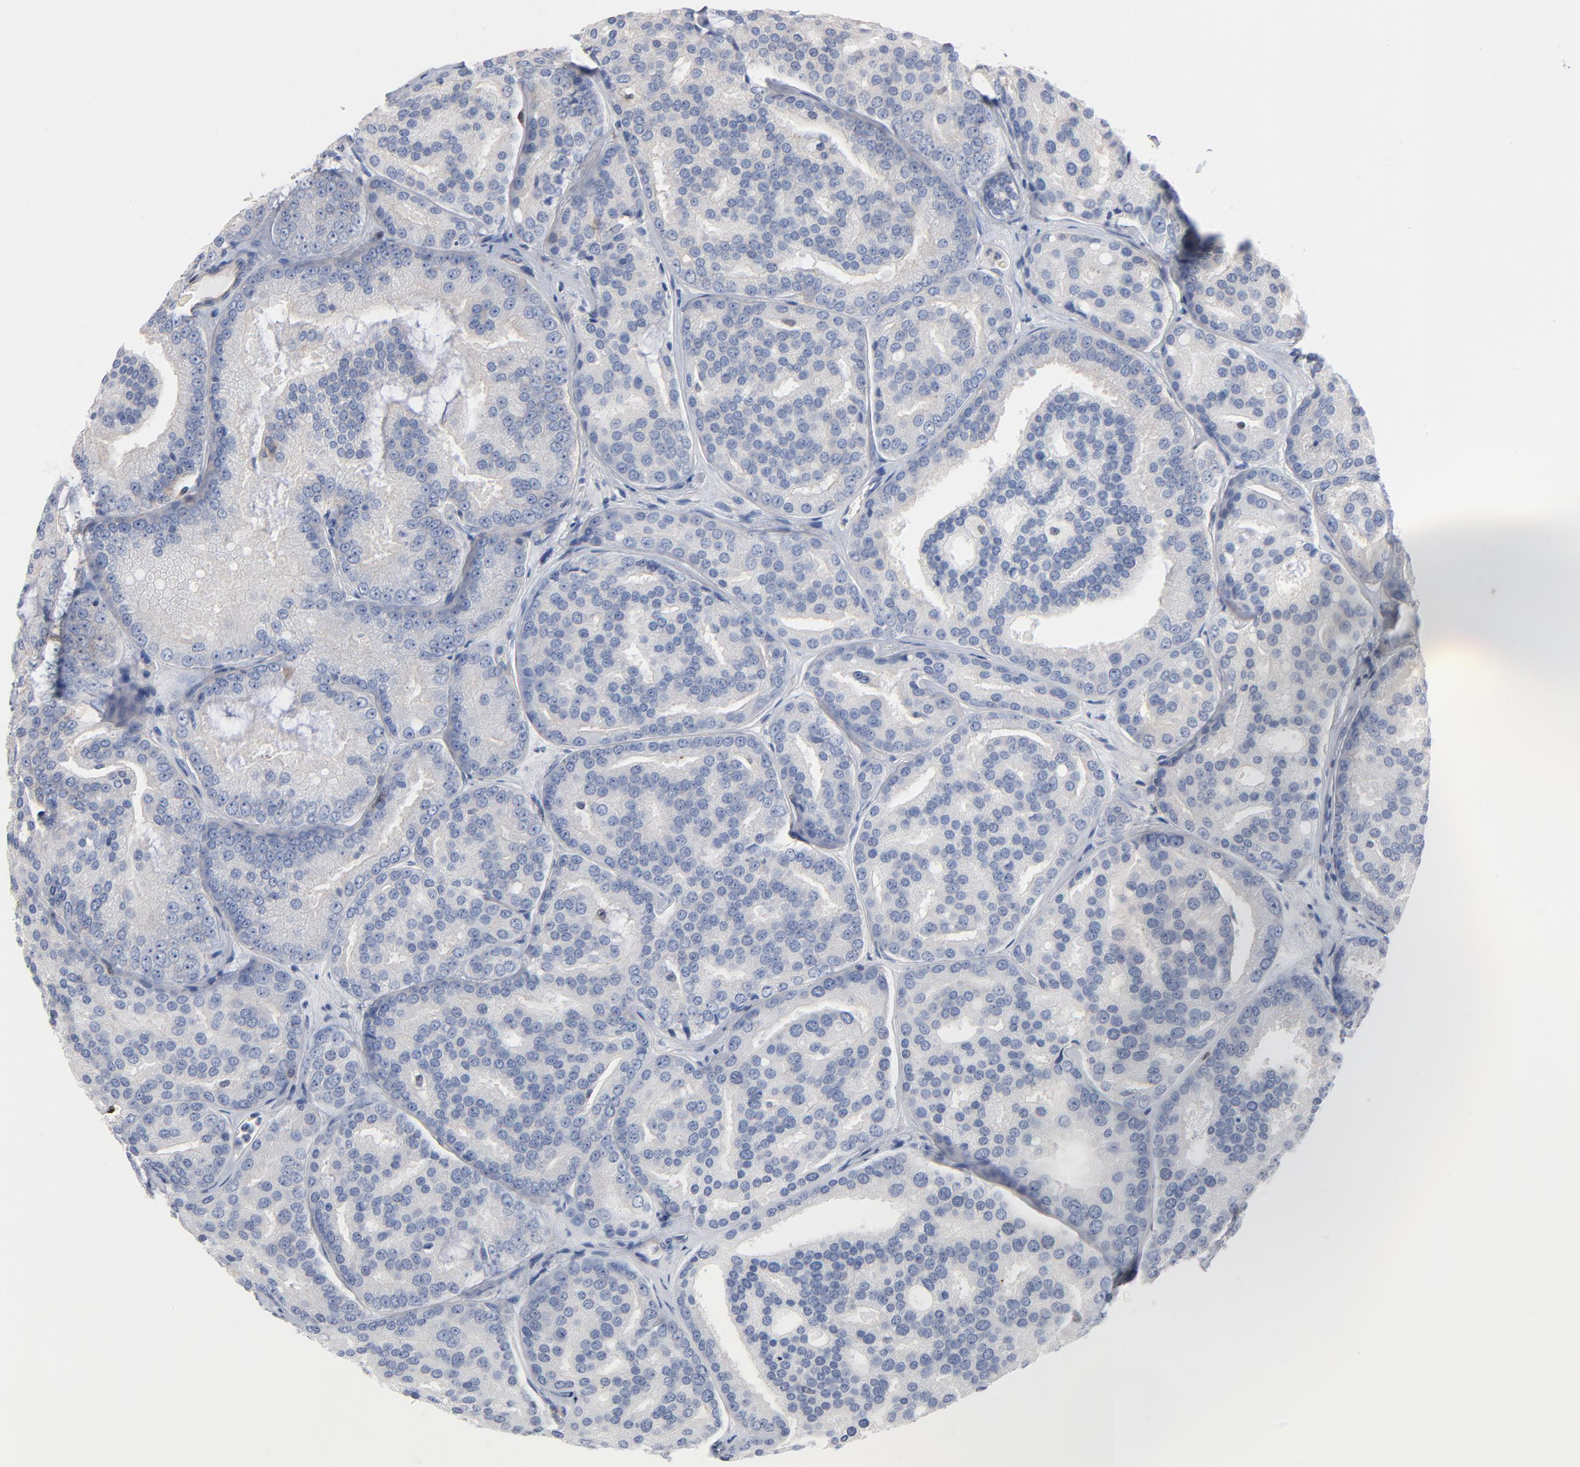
{"staining": {"intensity": "negative", "quantity": "none", "location": "none"}, "tissue": "prostate cancer", "cell_type": "Tumor cells", "image_type": "cancer", "snomed": [{"axis": "morphology", "description": "Adenocarcinoma, High grade"}, {"axis": "topography", "description": "Prostate"}], "caption": "Human high-grade adenocarcinoma (prostate) stained for a protein using immunohistochemistry reveals no expression in tumor cells.", "gene": "ARHGEF6", "patient": {"sex": "male", "age": 64}}